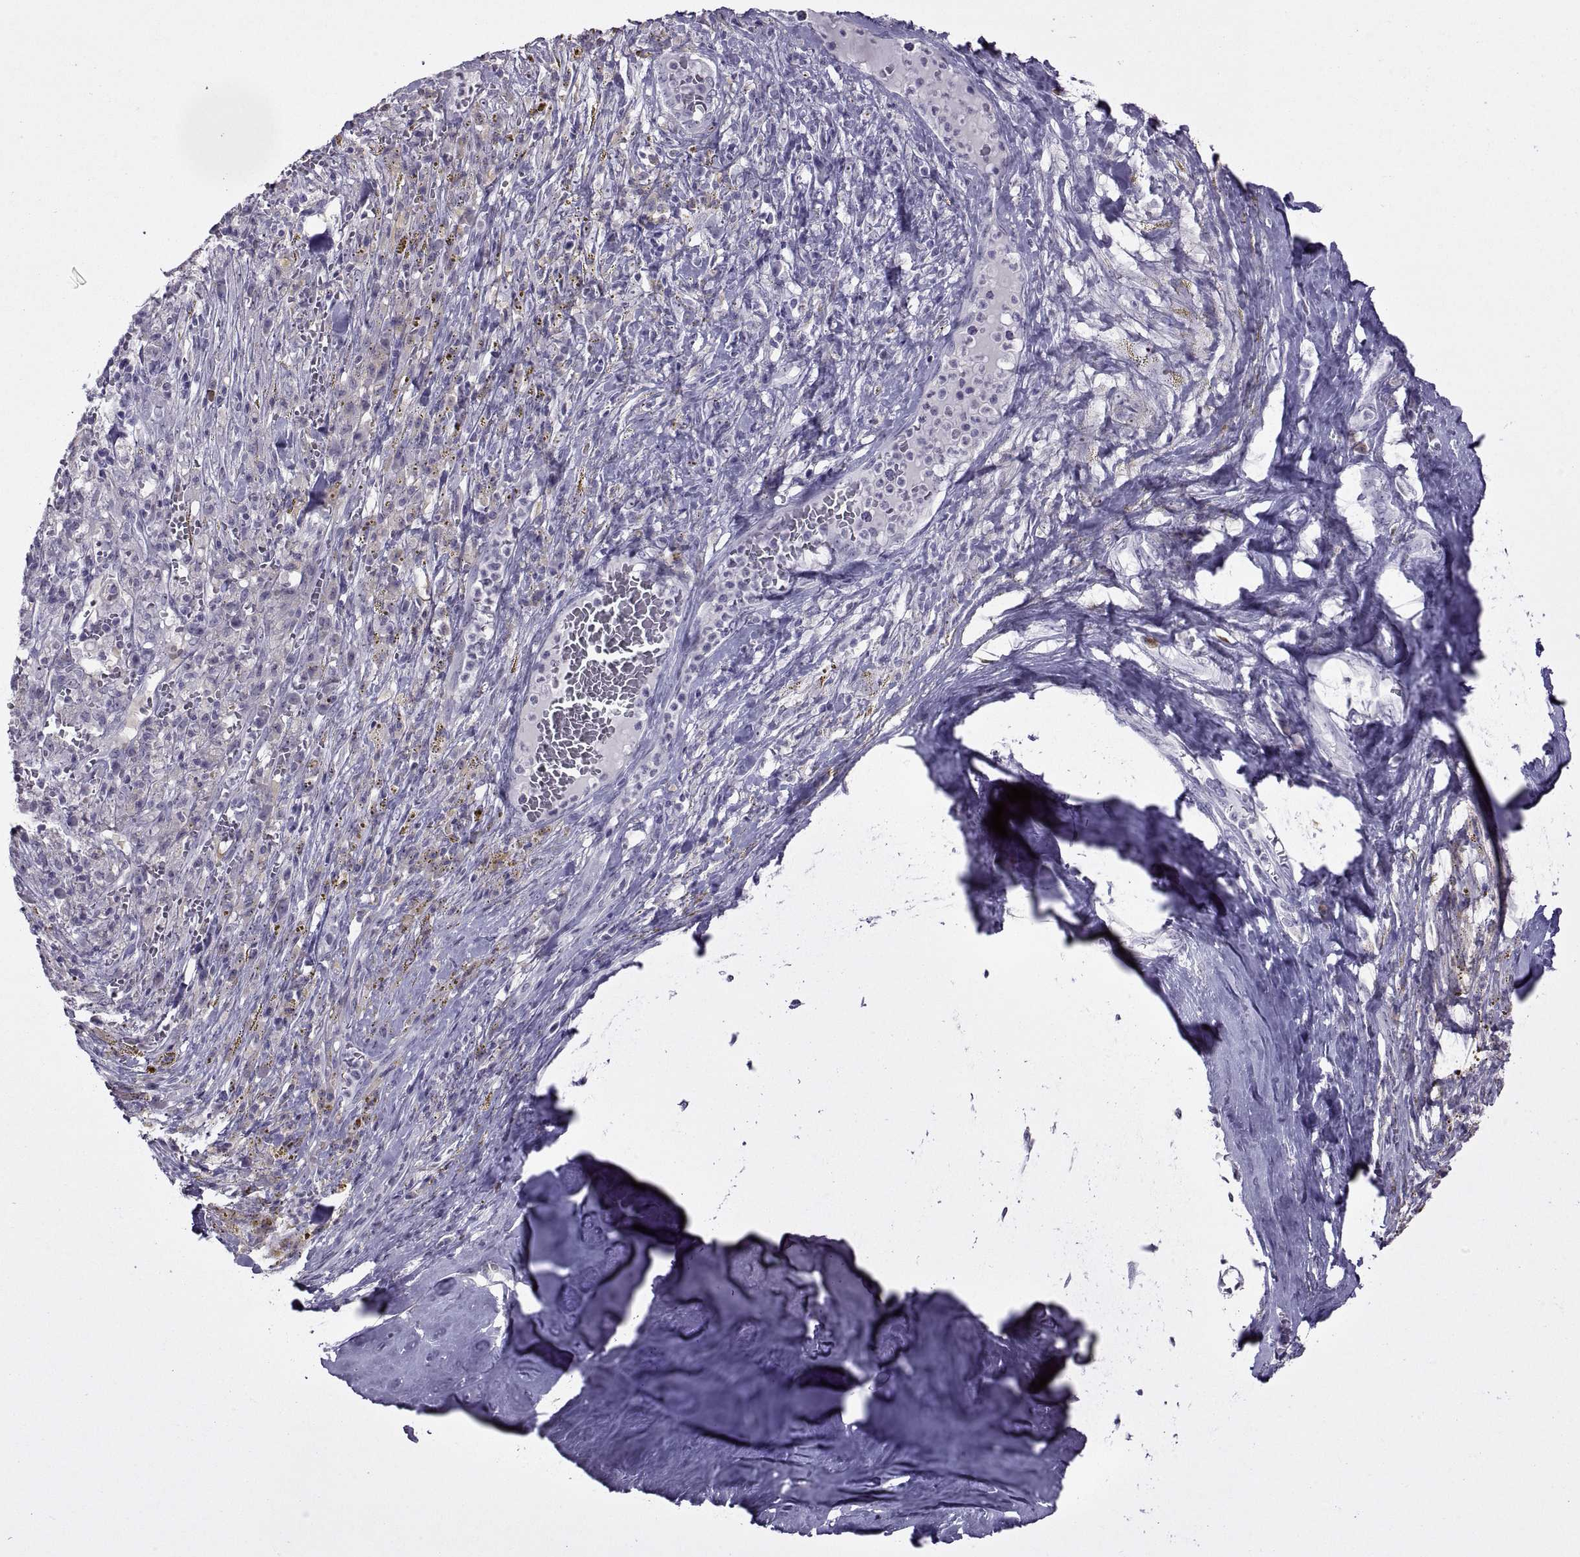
{"staining": {"intensity": "negative", "quantity": "none", "location": "none"}, "tissue": "melanoma", "cell_type": "Tumor cells", "image_type": "cancer", "snomed": [{"axis": "morphology", "description": "Malignant melanoma, NOS"}, {"axis": "topography", "description": "Skin"}], "caption": "This is an immunohistochemistry (IHC) histopathology image of human malignant melanoma. There is no staining in tumor cells.", "gene": "ASIC2", "patient": {"sex": "female", "age": 91}}